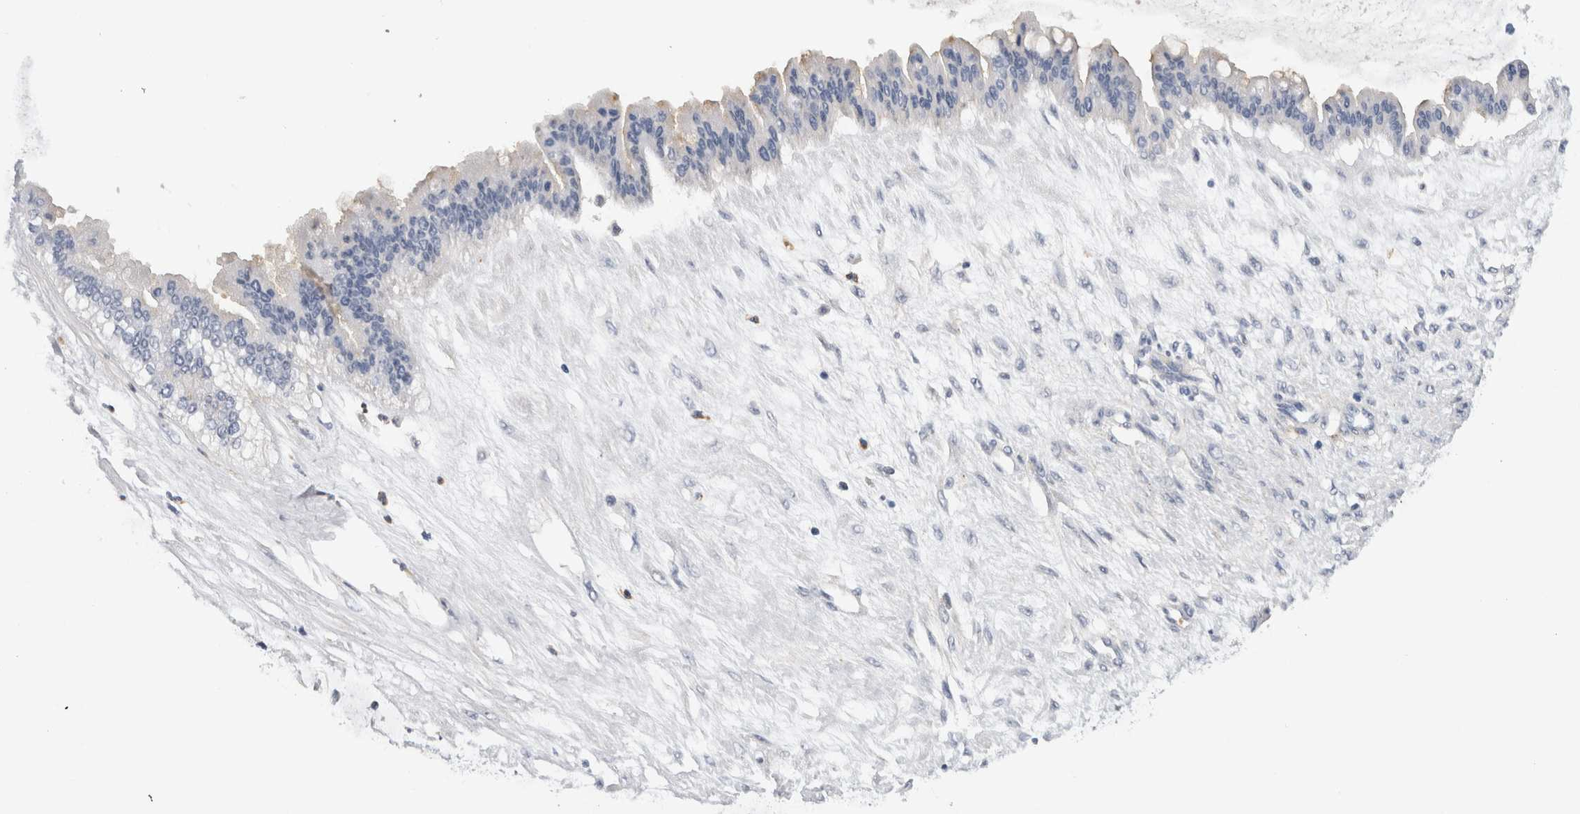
{"staining": {"intensity": "weak", "quantity": "<25%", "location": "cytoplasmic/membranous"}, "tissue": "ovarian cancer", "cell_type": "Tumor cells", "image_type": "cancer", "snomed": [{"axis": "morphology", "description": "Cystadenocarcinoma, mucinous, NOS"}, {"axis": "topography", "description": "Ovary"}], "caption": "Human mucinous cystadenocarcinoma (ovarian) stained for a protein using immunohistochemistry exhibits no positivity in tumor cells.", "gene": "CD63", "patient": {"sex": "female", "age": 73}}